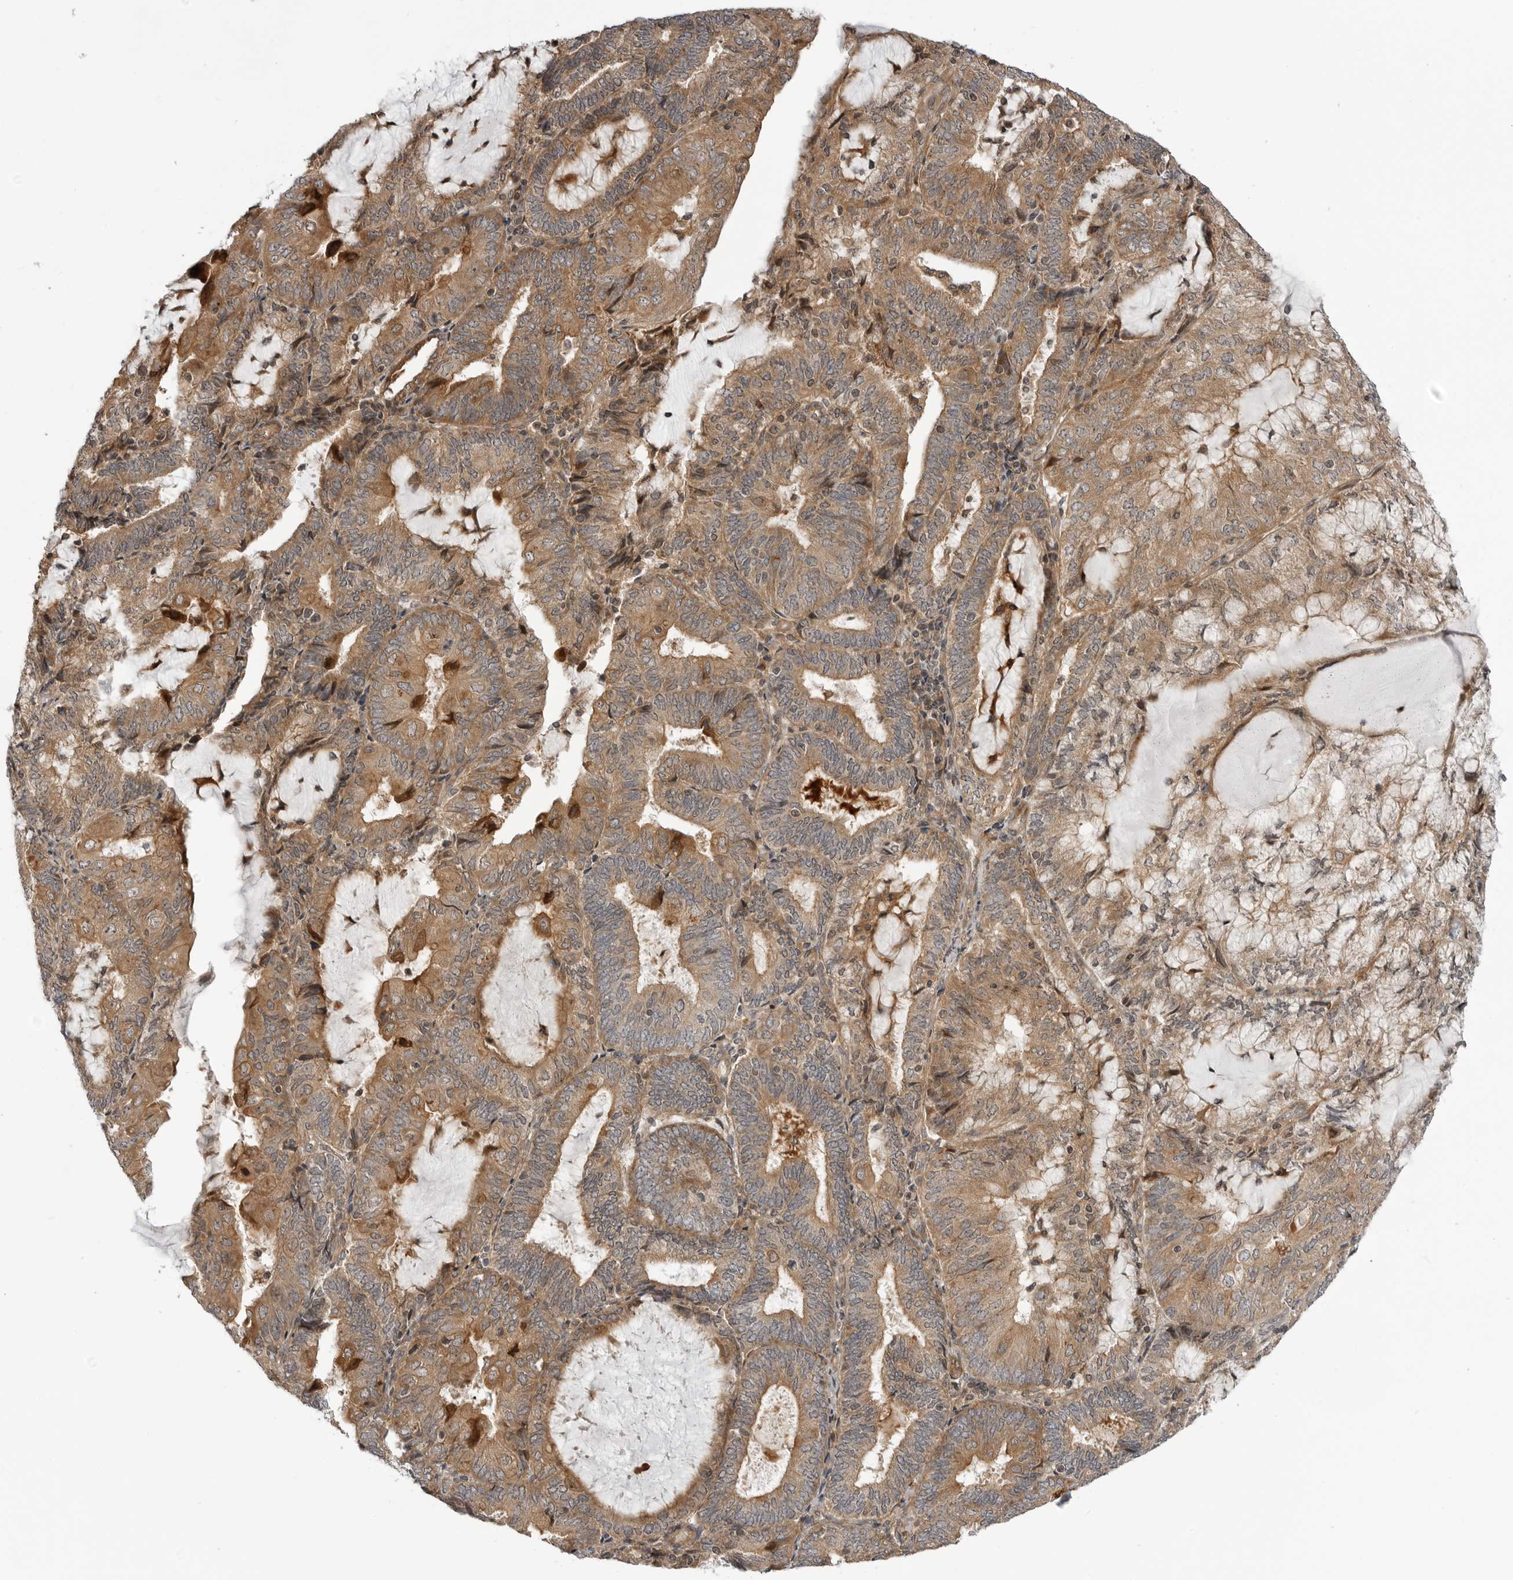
{"staining": {"intensity": "moderate", "quantity": ">75%", "location": "cytoplasmic/membranous"}, "tissue": "endometrial cancer", "cell_type": "Tumor cells", "image_type": "cancer", "snomed": [{"axis": "morphology", "description": "Adenocarcinoma, NOS"}, {"axis": "topography", "description": "Endometrium"}], "caption": "Human adenocarcinoma (endometrial) stained with a brown dye displays moderate cytoplasmic/membranous positive positivity in about >75% of tumor cells.", "gene": "LRRC45", "patient": {"sex": "female", "age": 81}}